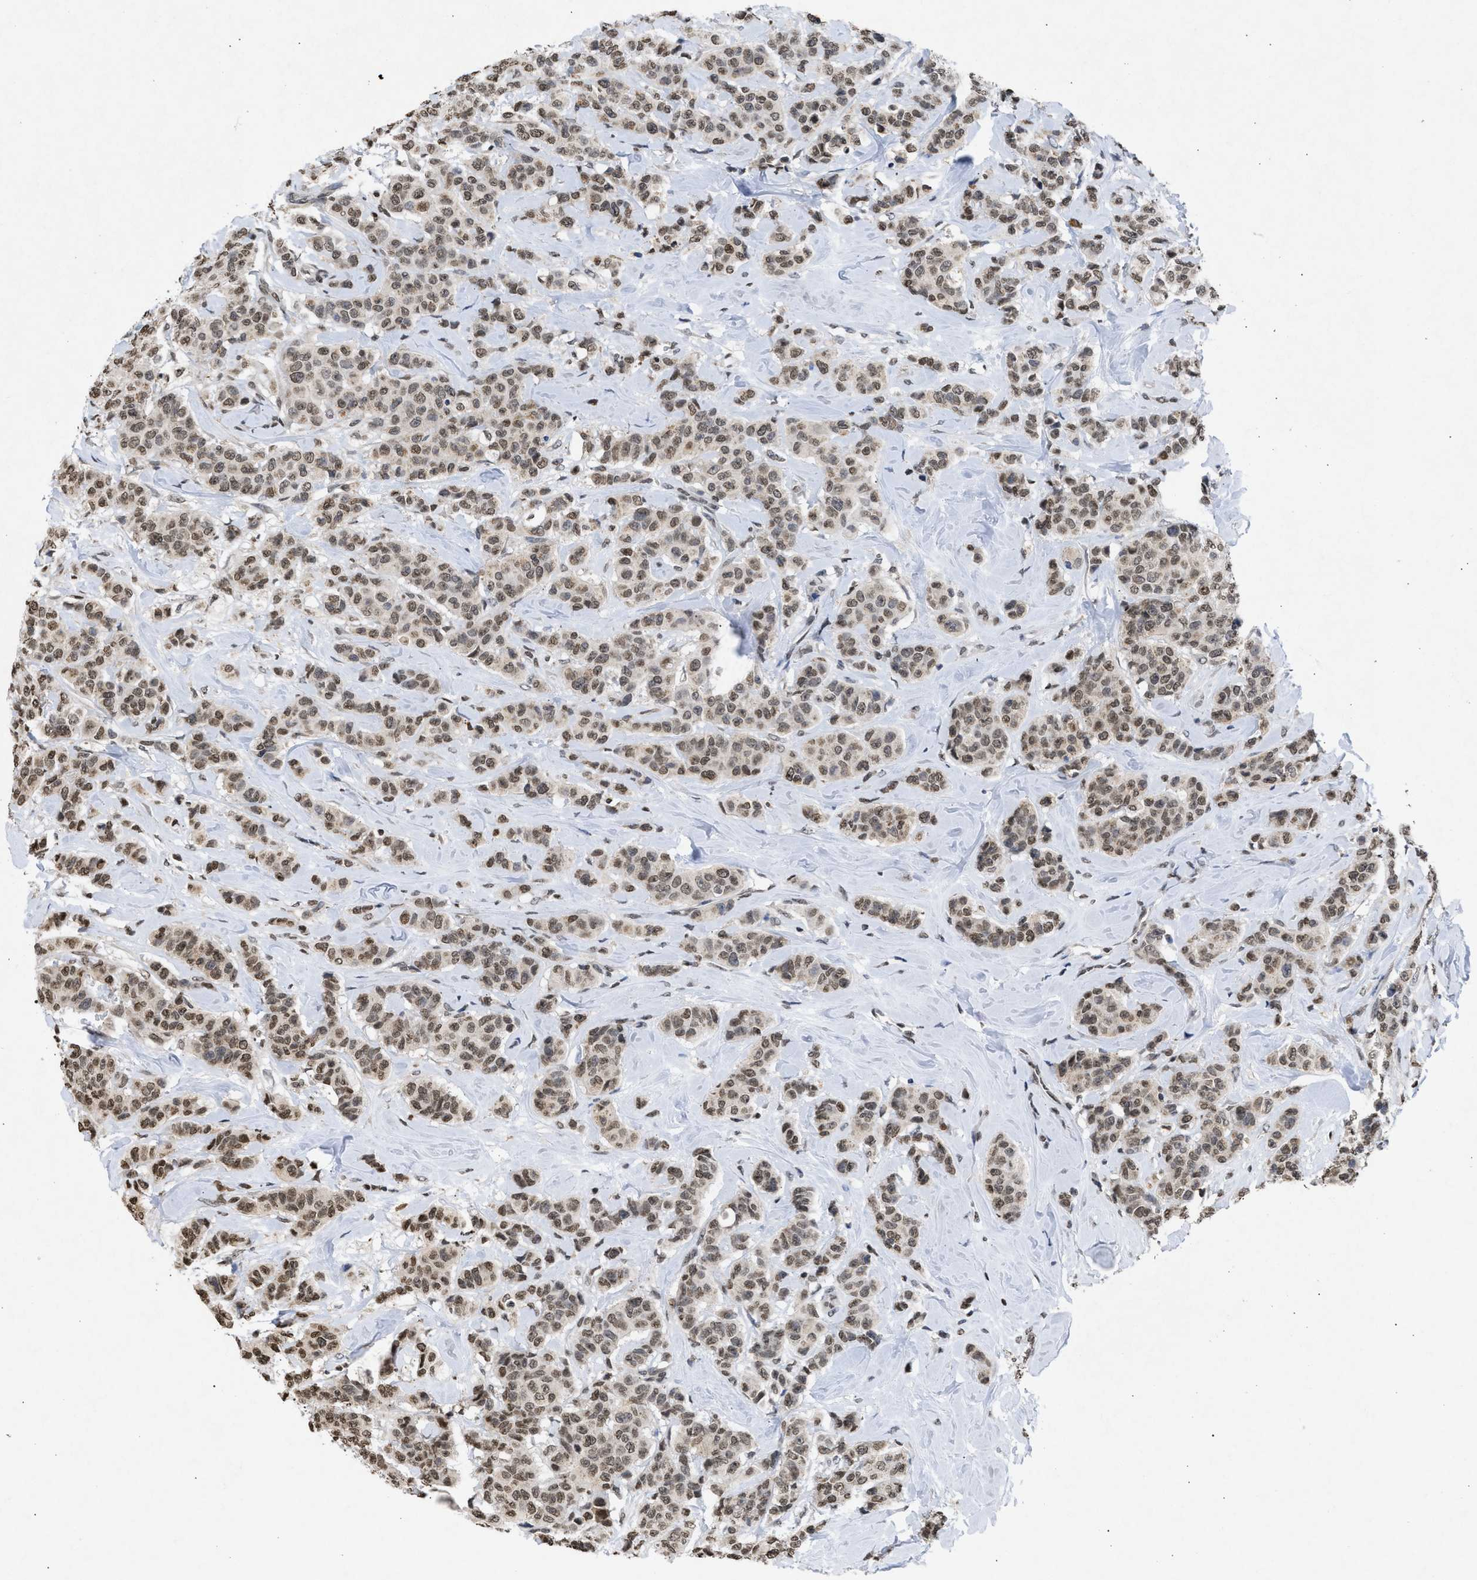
{"staining": {"intensity": "moderate", "quantity": ">75%", "location": "cytoplasmic/membranous,nuclear"}, "tissue": "breast cancer", "cell_type": "Tumor cells", "image_type": "cancer", "snomed": [{"axis": "morphology", "description": "Normal tissue, NOS"}, {"axis": "morphology", "description": "Duct carcinoma"}, {"axis": "topography", "description": "Breast"}], "caption": "The immunohistochemical stain highlights moderate cytoplasmic/membranous and nuclear staining in tumor cells of breast cancer tissue. (IHC, brightfield microscopy, high magnification).", "gene": "NUP35", "patient": {"sex": "female", "age": 40}}